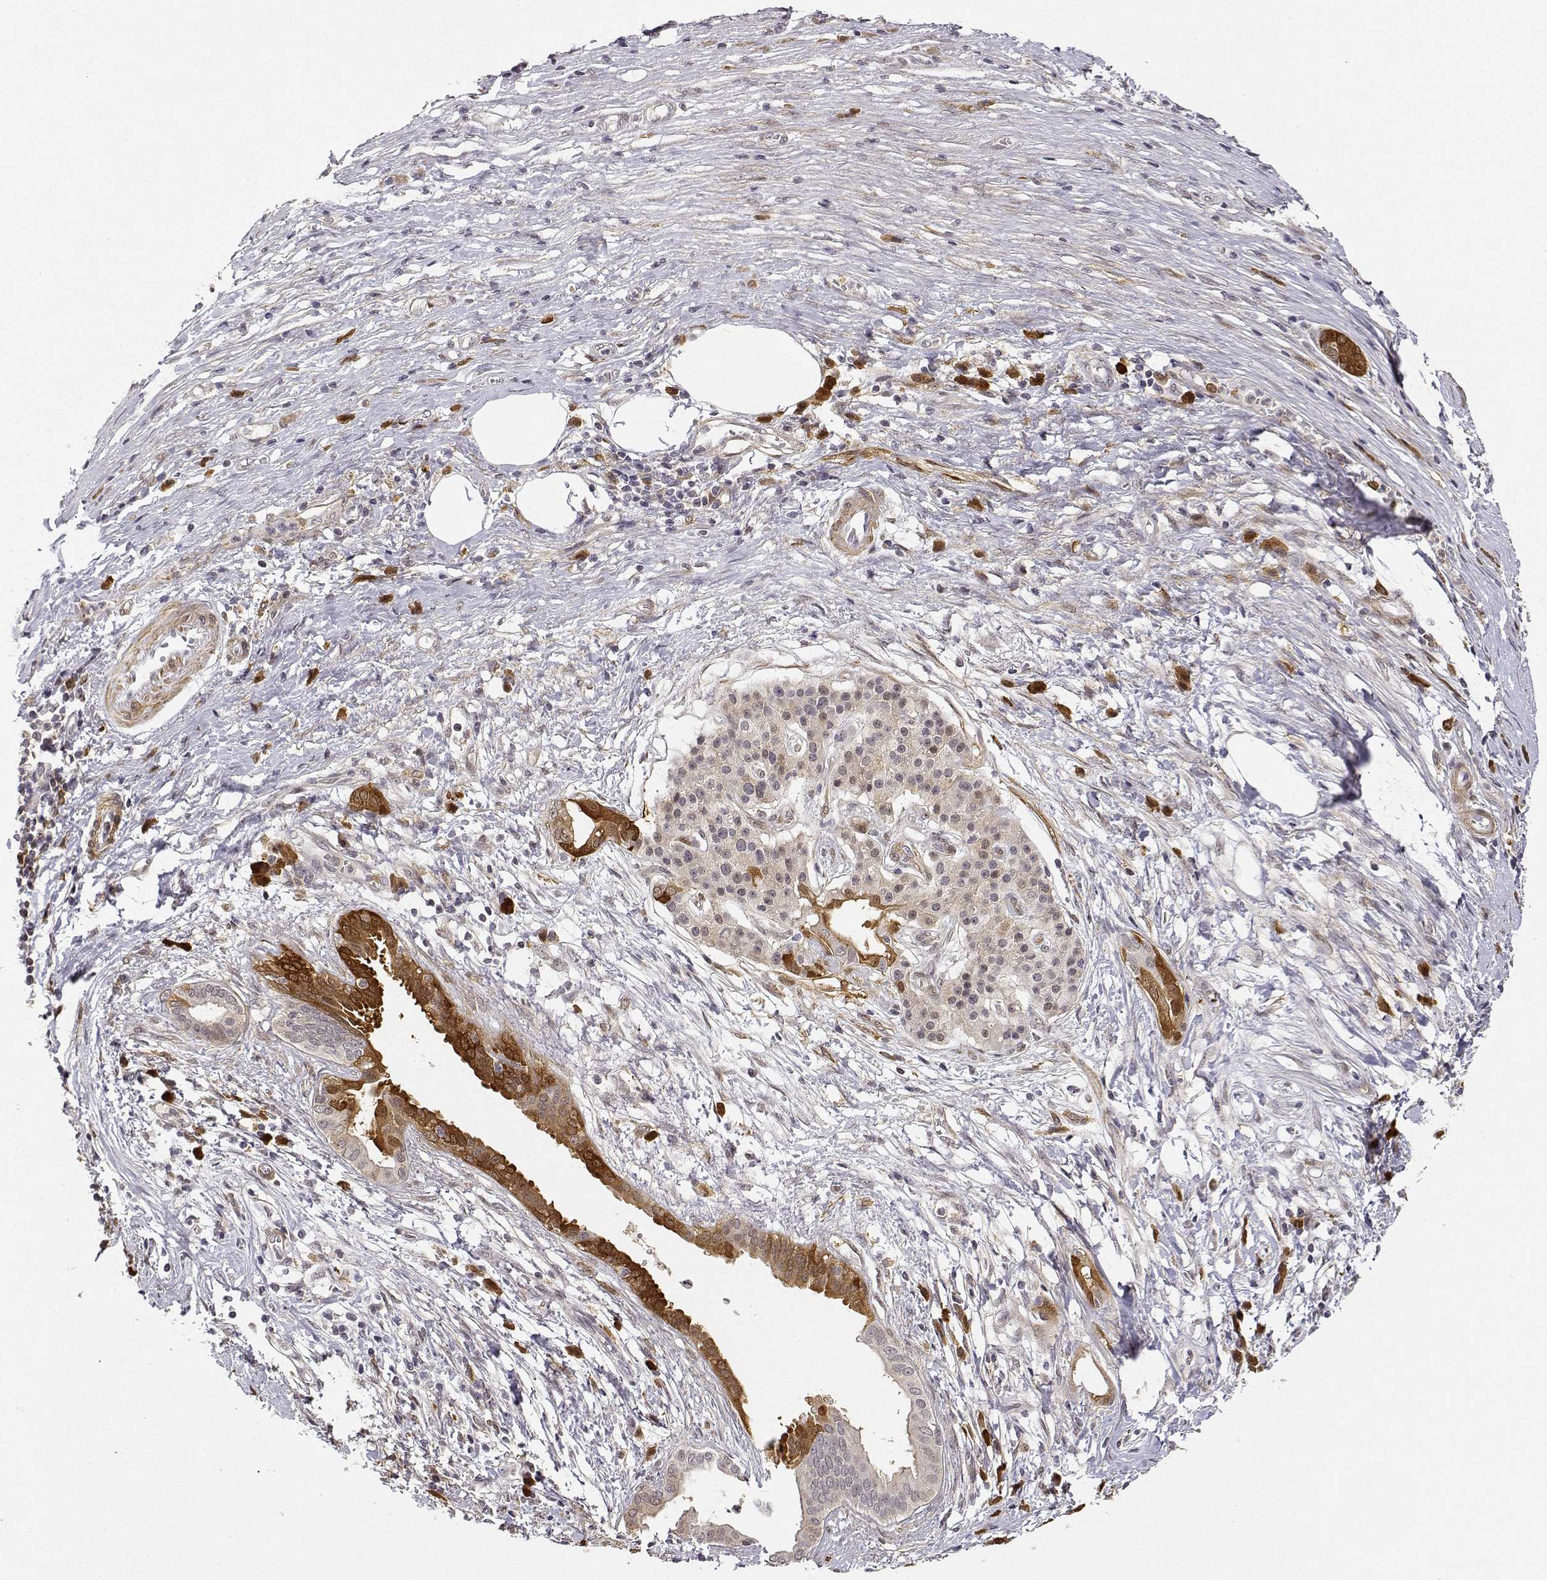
{"staining": {"intensity": "moderate", "quantity": "25%-75%", "location": "cytoplasmic/membranous"}, "tissue": "pancreatic cancer", "cell_type": "Tumor cells", "image_type": "cancer", "snomed": [{"axis": "morphology", "description": "Adenocarcinoma, NOS"}, {"axis": "topography", "description": "Pancreas"}], "caption": "IHC photomicrograph of pancreatic adenocarcinoma stained for a protein (brown), which shows medium levels of moderate cytoplasmic/membranous positivity in about 25%-75% of tumor cells.", "gene": "PHGDH", "patient": {"sex": "male", "age": 63}}